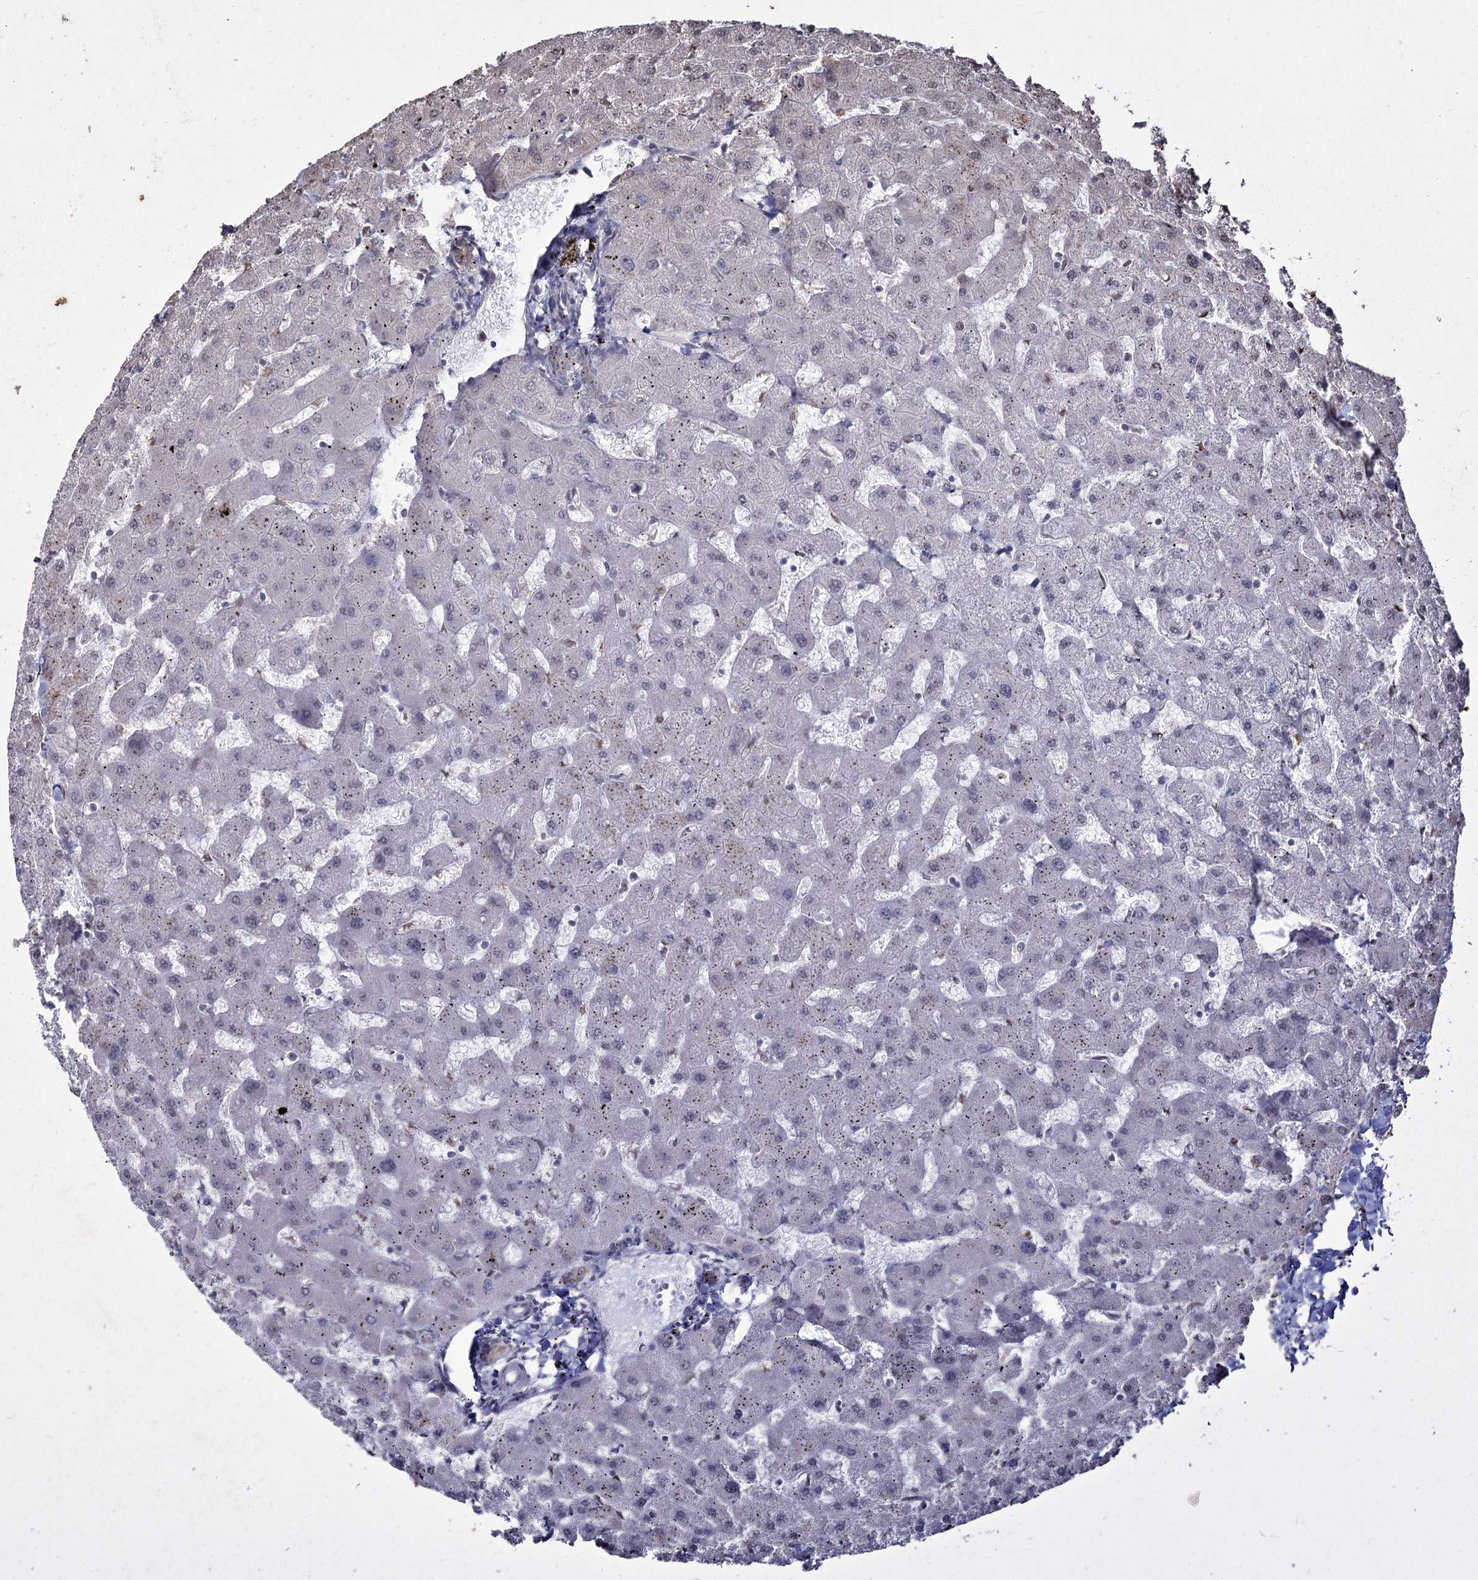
{"staining": {"intensity": "moderate", "quantity": ">75%", "location": "cytoplasmic/membranous"}, "tissue": "liver", "cell_type": "Cholangiocytes", "image_type": "normal", "snomed": [{"axis": "morphology", "description": "Normal tissue, NOS"}, {"axis": "topography", "description": "Liver"}], "caption": "Immunohistochemistry of unremarkable human liver reveals medium levels of moderate cytoplasmic/membranous positivity in approximately >75% of cholangiocytes. (DAB IHC with brightfield microscopy, high magnification).", "gene": "PRC1", "patient": {"sex": "female", "age": 63}}